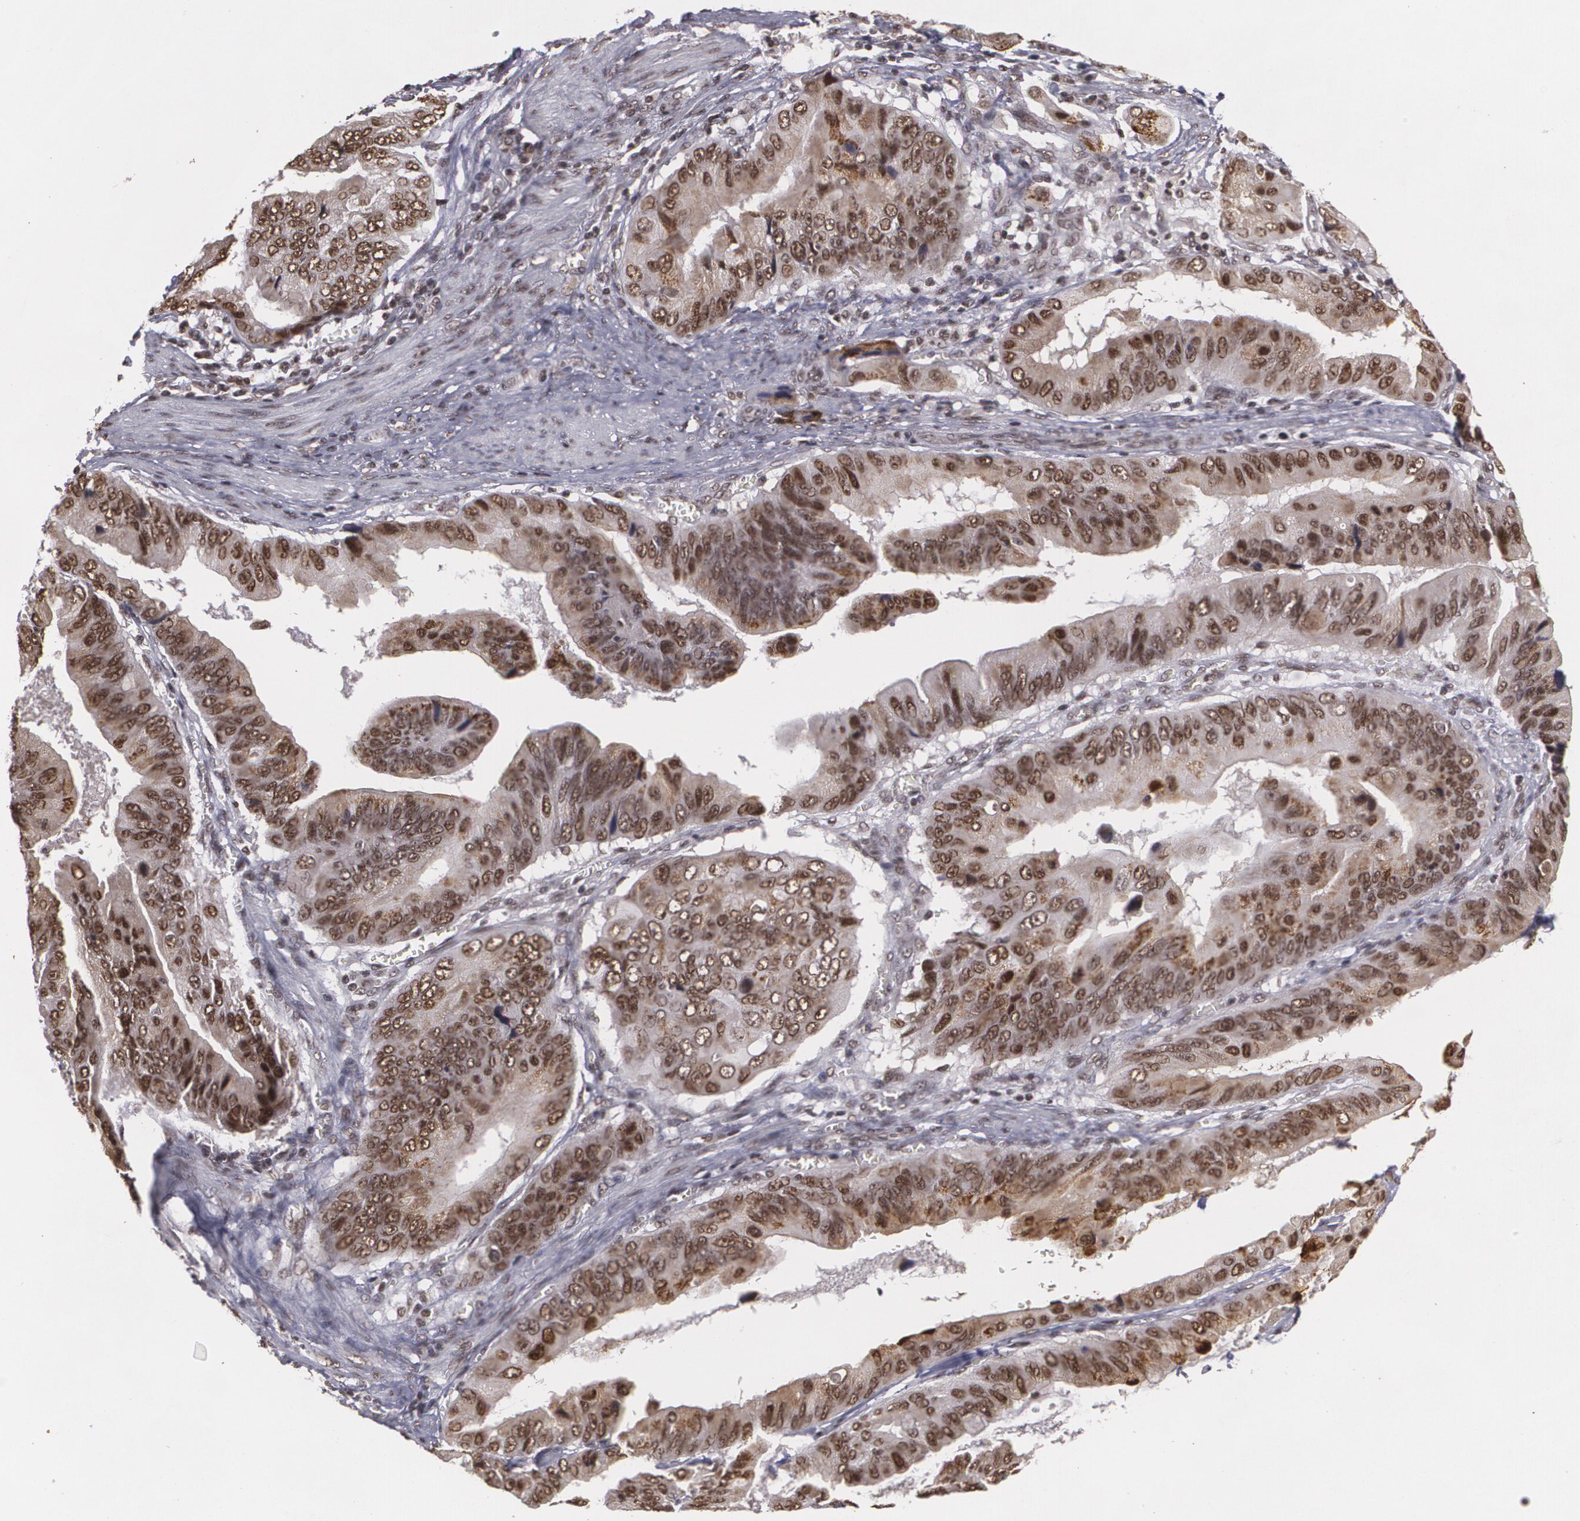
{"staining": {"intensity": "moderate", "quantity": ">75%", "location": "nuclear"}, "tissue": "stomach cancer", "cell_type": "Tumor cells", "image_type": "cancer", "snomed": [{"axis": "morphology", "description": "Adenocarcinoma, NOS"}, {"axis": "topography", "description": "Stomach, upper"}], "caption": "Stomach cancer stained with a brown dye exhibits moderate nuclear positive positivity in approximately >75% of tumor cells.", "gene": "RXRB", "patient": {"sex": "male", "age": 80}}